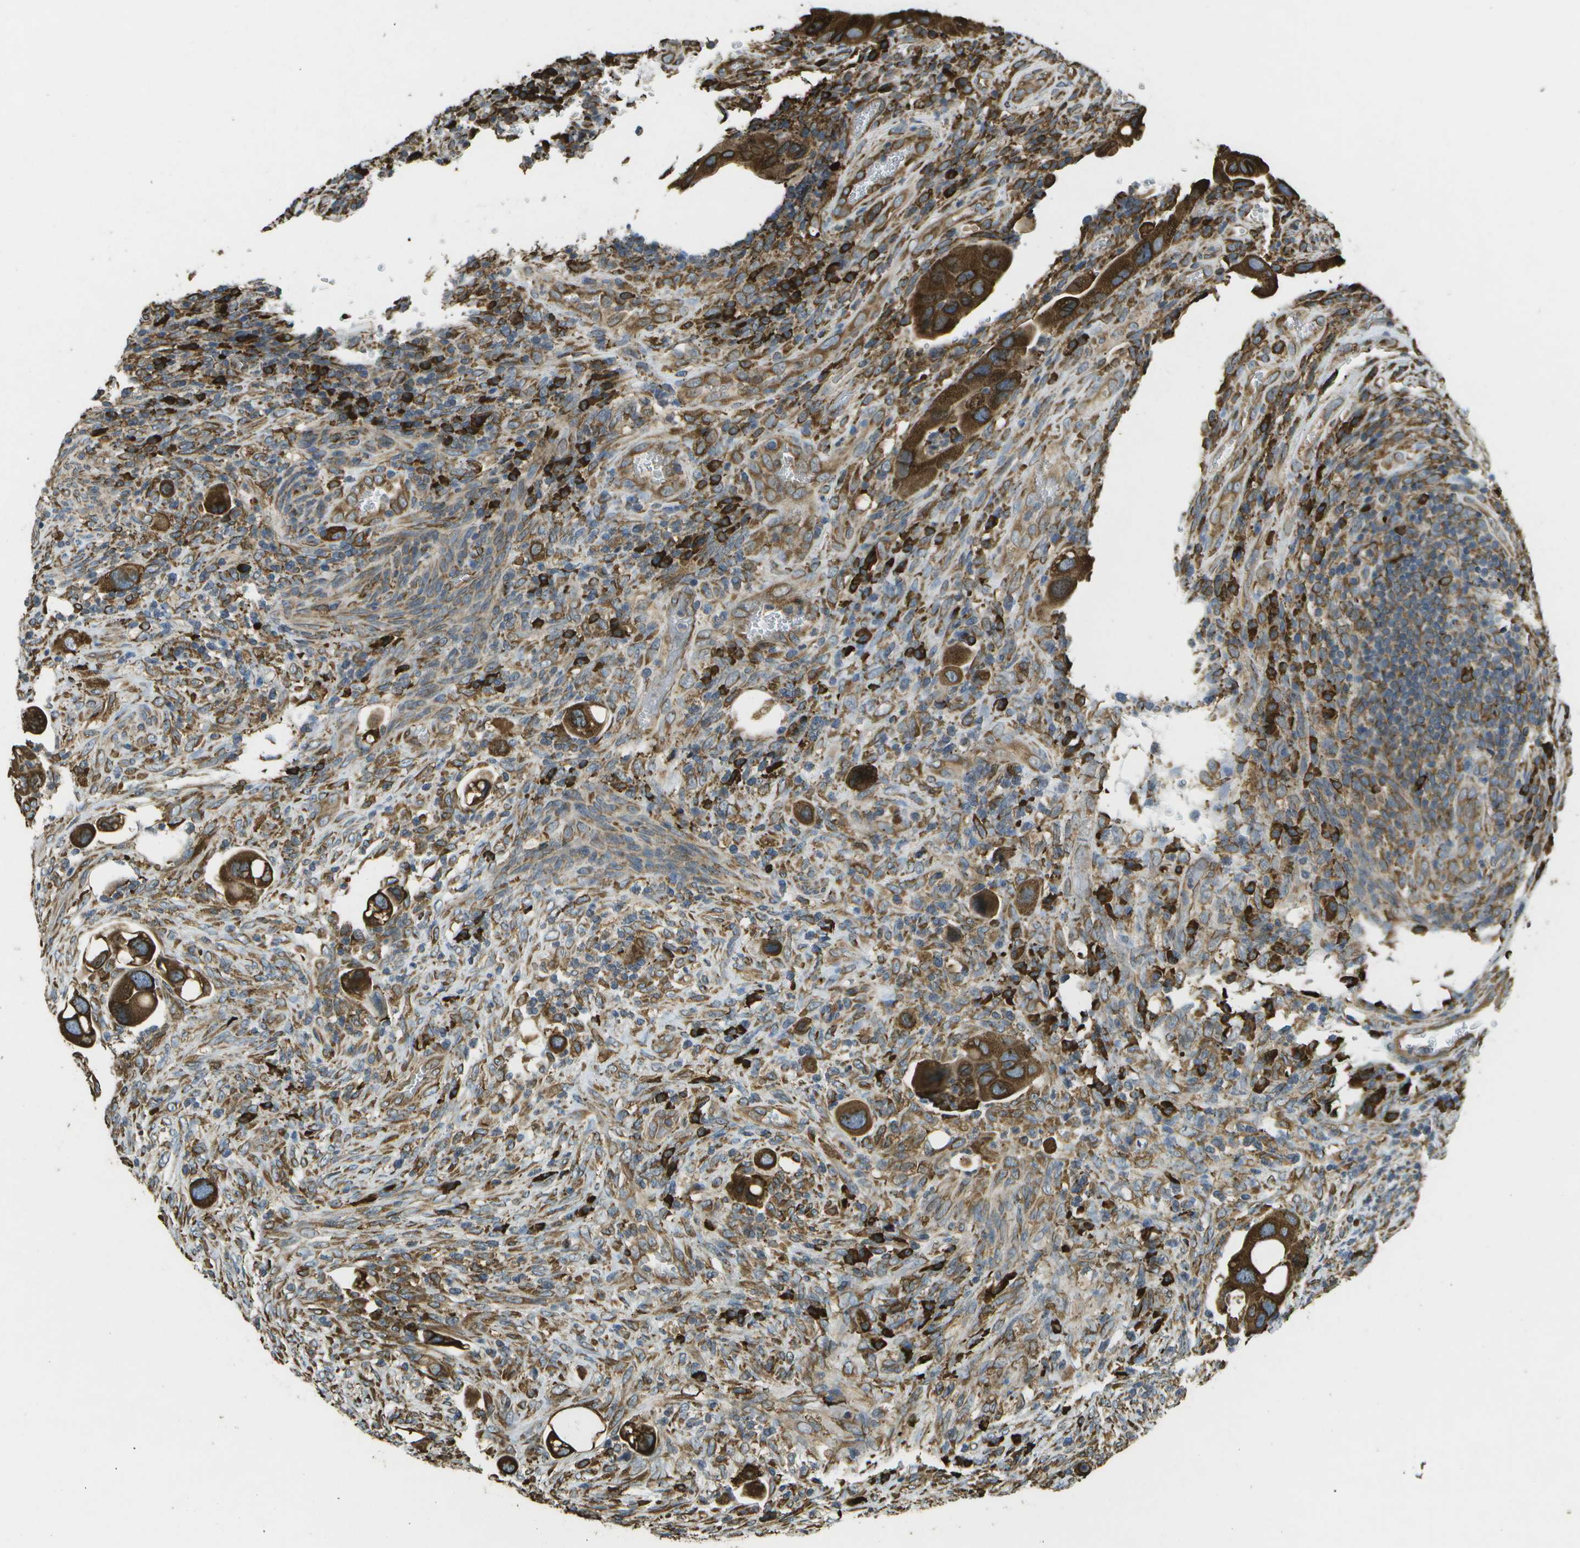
{"staining": {"intensity": "strong", "quantity": ">75%", "location": "cytoplasmic/membranous"}, "tissue": "colorectal cancer", "cell_type": "Tumor cells", "image_type": "cancer", "snomed": [{"axis": "morphology", "description": "Adenocarcinoma, NOS"}, {"axis": "topography", "description": "Rectum"}], "caption": "This histopathology image shows immunohistochemistry (IHC) staining of human colorectal cancer, with high strong cytoplasmic/membranous staining in about >75% of tumor cells.", "gene": "PDIA4", "patient": {"sex": "female", "age": 57}}